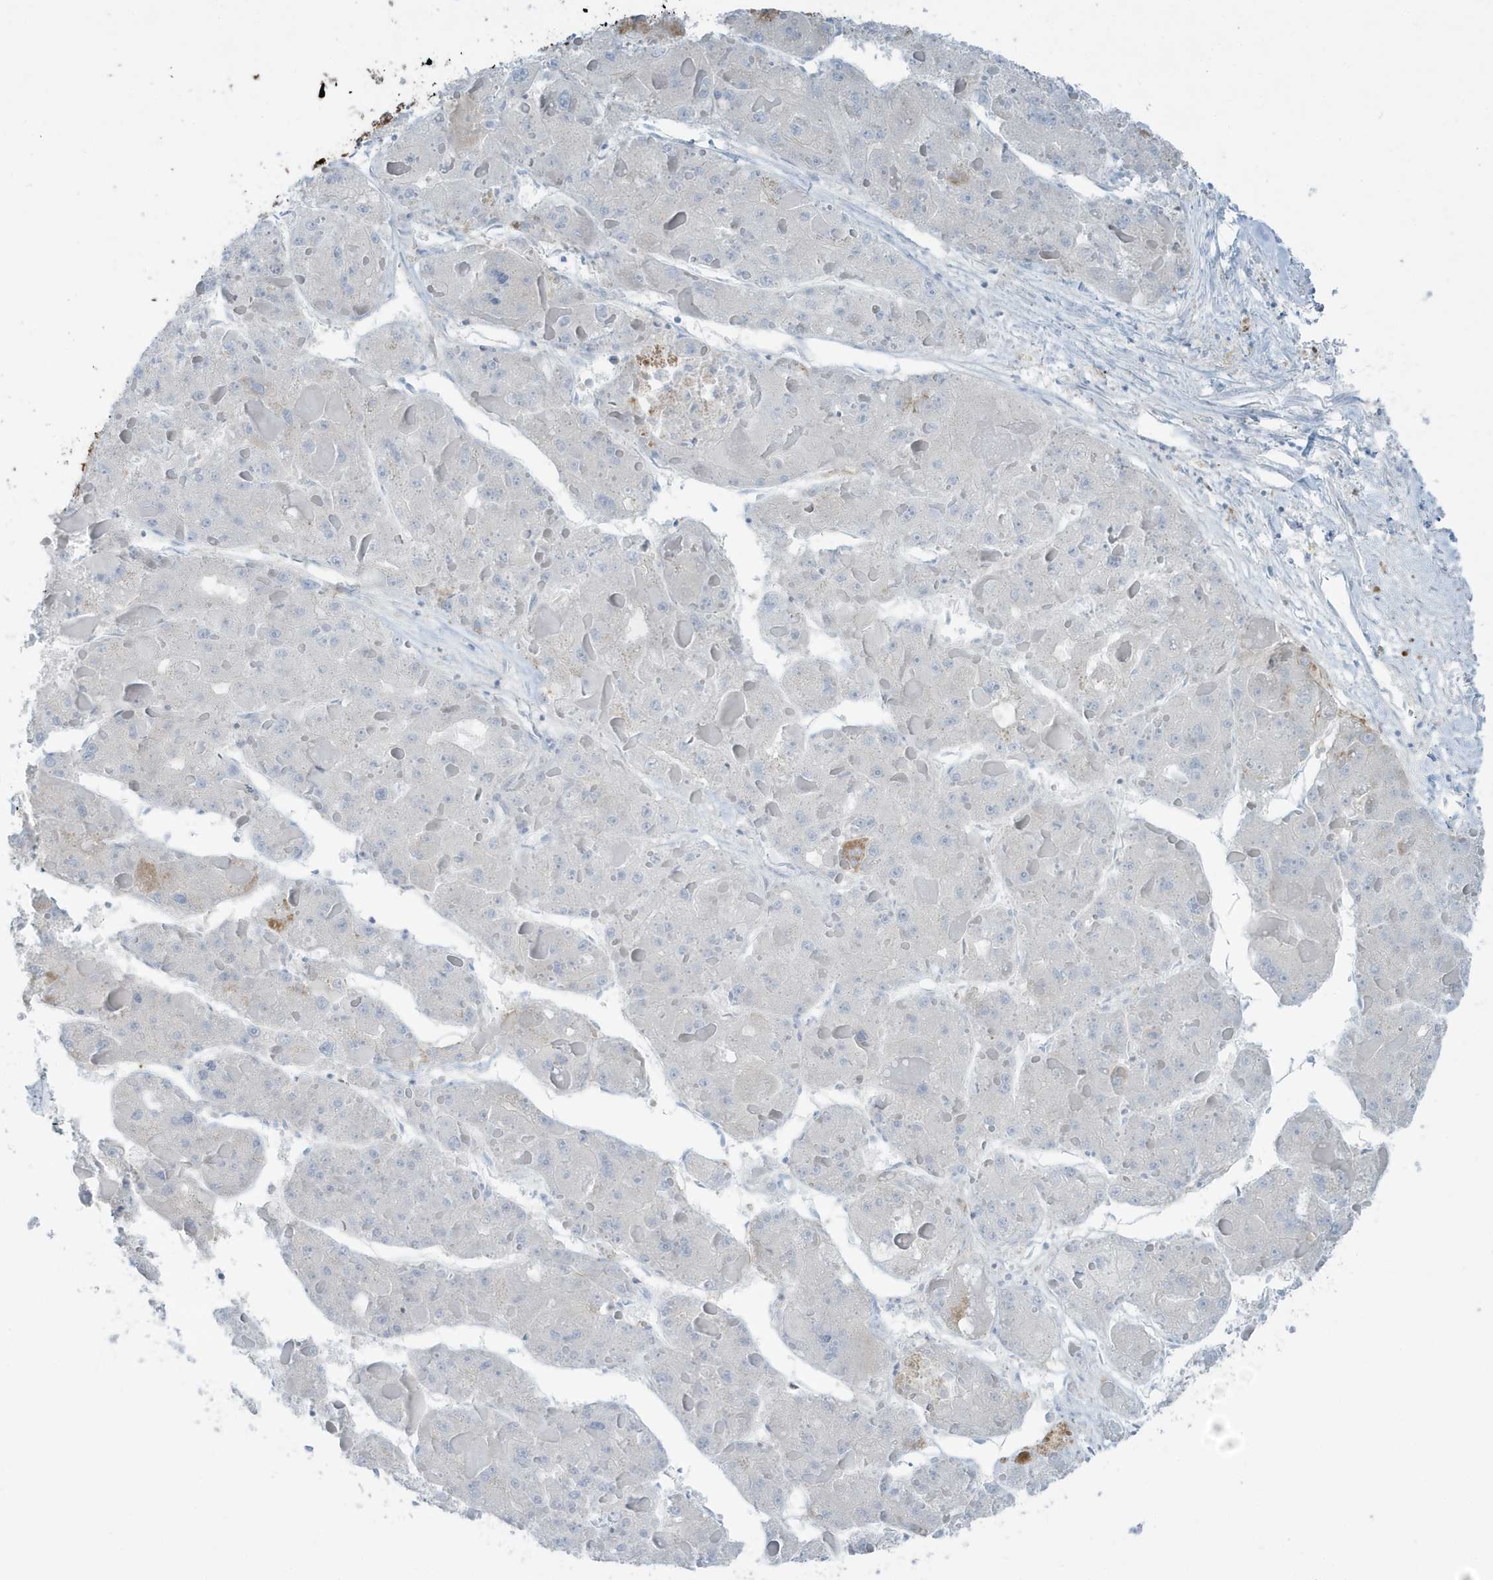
{"staining": {"intensity": "negative", "quantity": "none", "location": "none"}, "tissue": "liver cancer", "cell_type": "Tumor cells", "image_type": "cancer", "snomed": [{"axis": "morphology", "description": "Carcinoma, Hepatocellular, NOS"}, {"axis": "topography", "description": "Liver"}], "caption": "Human liver cancer (hepatocellular carcinoma) stained for a protein using immunohistochemistry reveals no positivity in tumor cells.", "gene": "RAB11FIP3", "patient": {"sex": "female", "age": 73}}